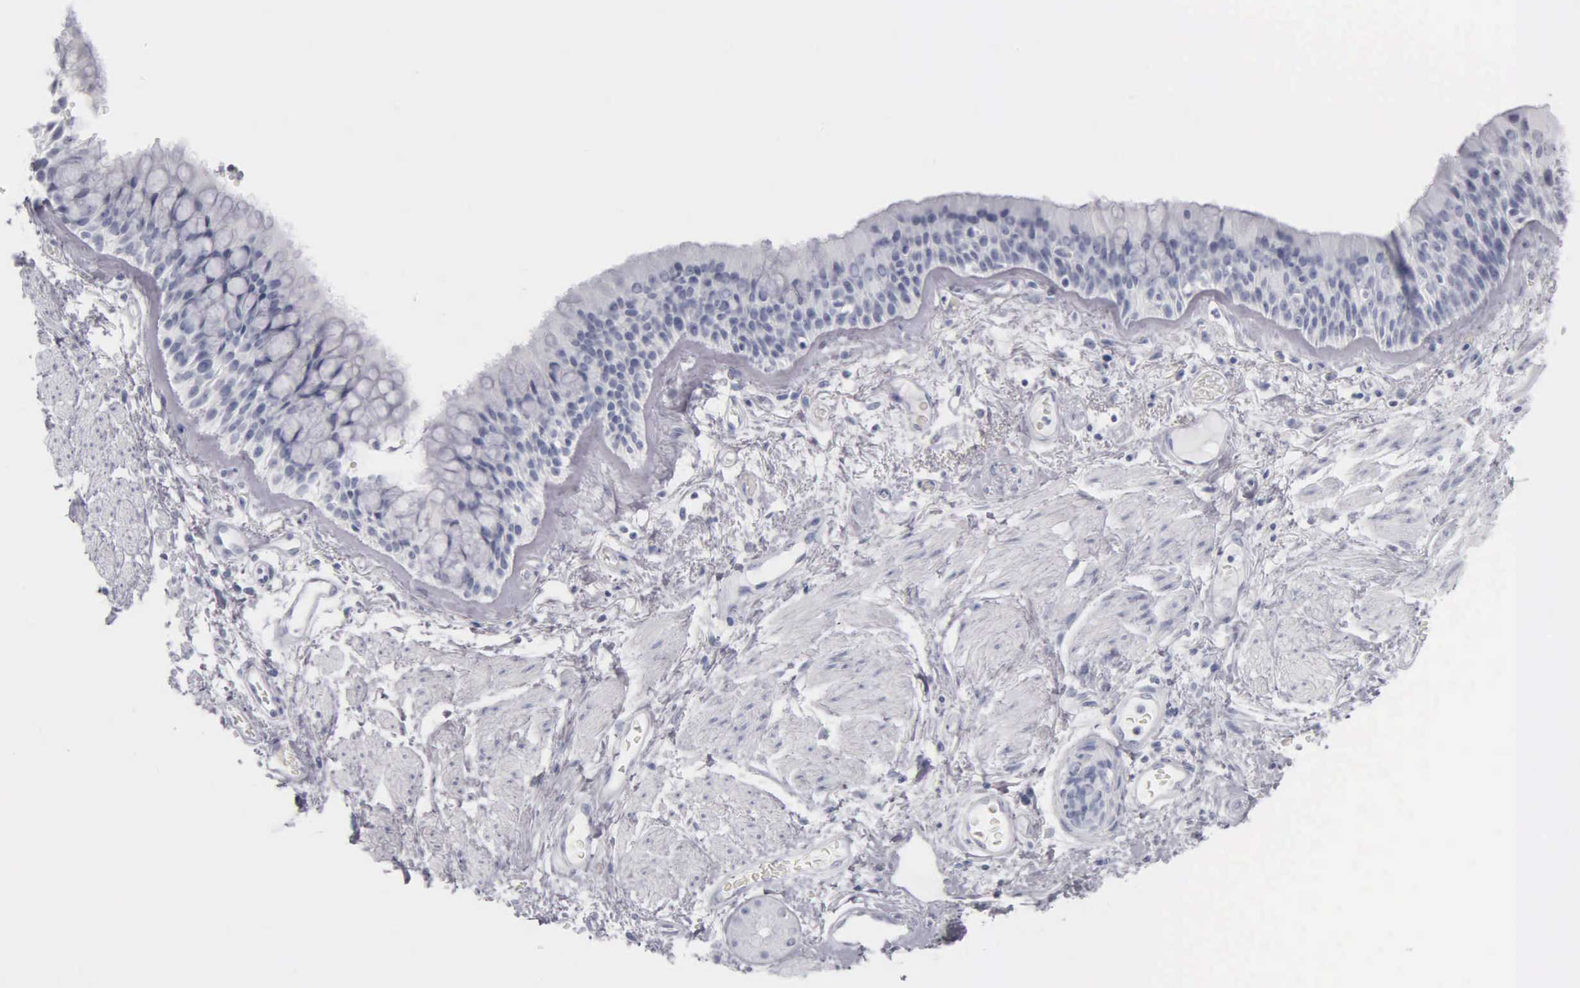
{"staining": {"intensity": "negative", "quantity": "none", "location": "none"}, "tissue": "bronchus", "cell_type": "Respiratory epithelial cells", "image_type": "normal", "snomed": [{"axis": "morphology", "description": "Normal tissue, NOS"}, {"axis": "topography", "description": "Bronchus"}, {"axis": "topography", "description": "Lung"}], "caption": "DAB immunohistochemical staining of normal bronchus exhibits no significant positivity in respiratory epithelial cells. The staining is performed using DAB (3,3'-diaminobenzidine) brown chromogen with nuclei counter-stained in using hematoxylin.", "gene": "KRT20", "patient": {"sex": "female", "age": 57}}